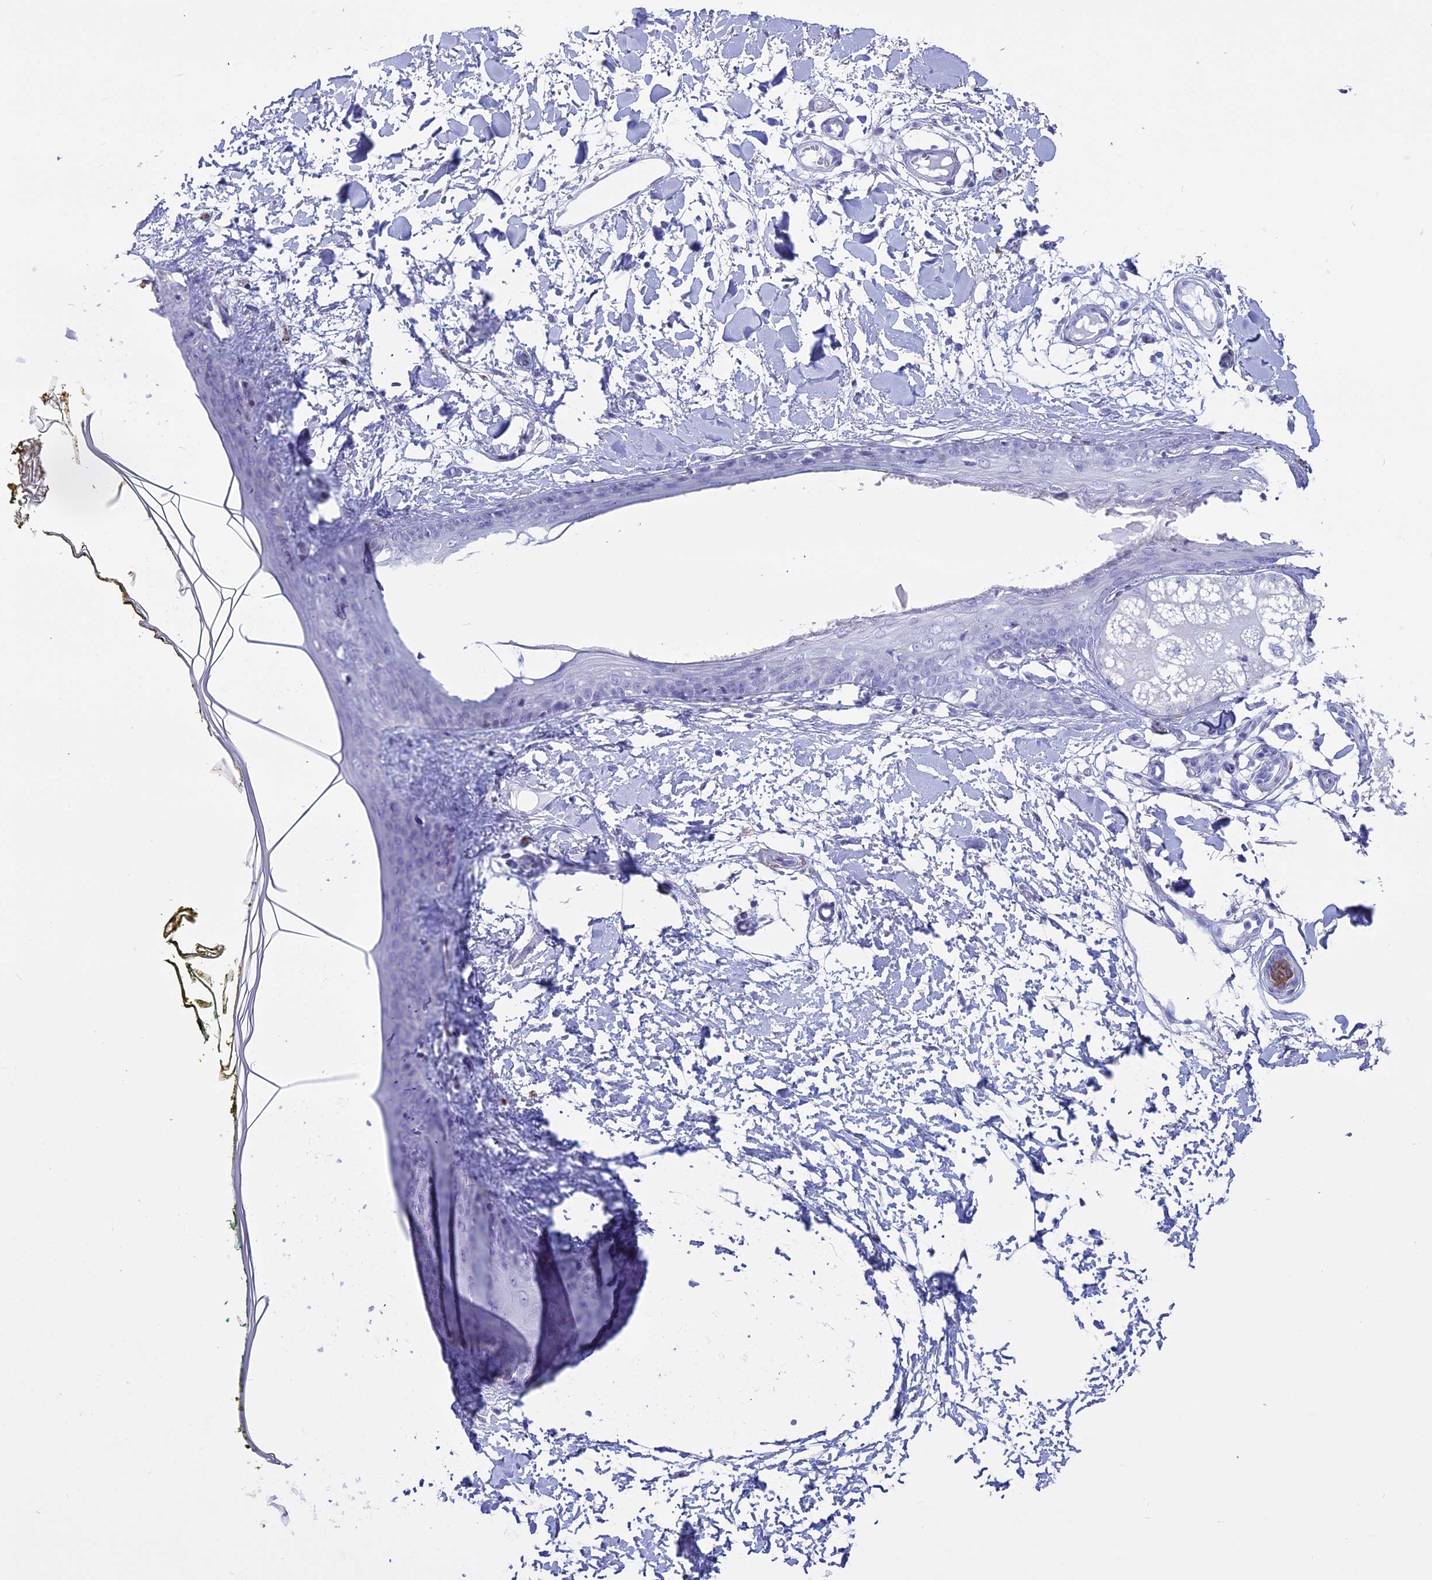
{"staining": {"intensity": "negative", "quantity": "none", "location": "none"}, "tissue": "skin", "cell_type": "Fibroblasts", "image_type": "normal", "snomed": [{"axis": "morphology", "description": "Normal tissue, NOS"}, {"axis": "topography", "description": "Skin"}], "caption": "Immunohistochemistry (IHC) image of unremarkable human skin stained for a protein (brown), which displays no expression in fibroblasts. The staining was performed using DAB to visualize the protein expression in brown, while the nuclei were stained in blue with hematoxylin (Magnification: 20x).", "gene": "MAP6", "patient": {"sex": "female", "age": 34}}